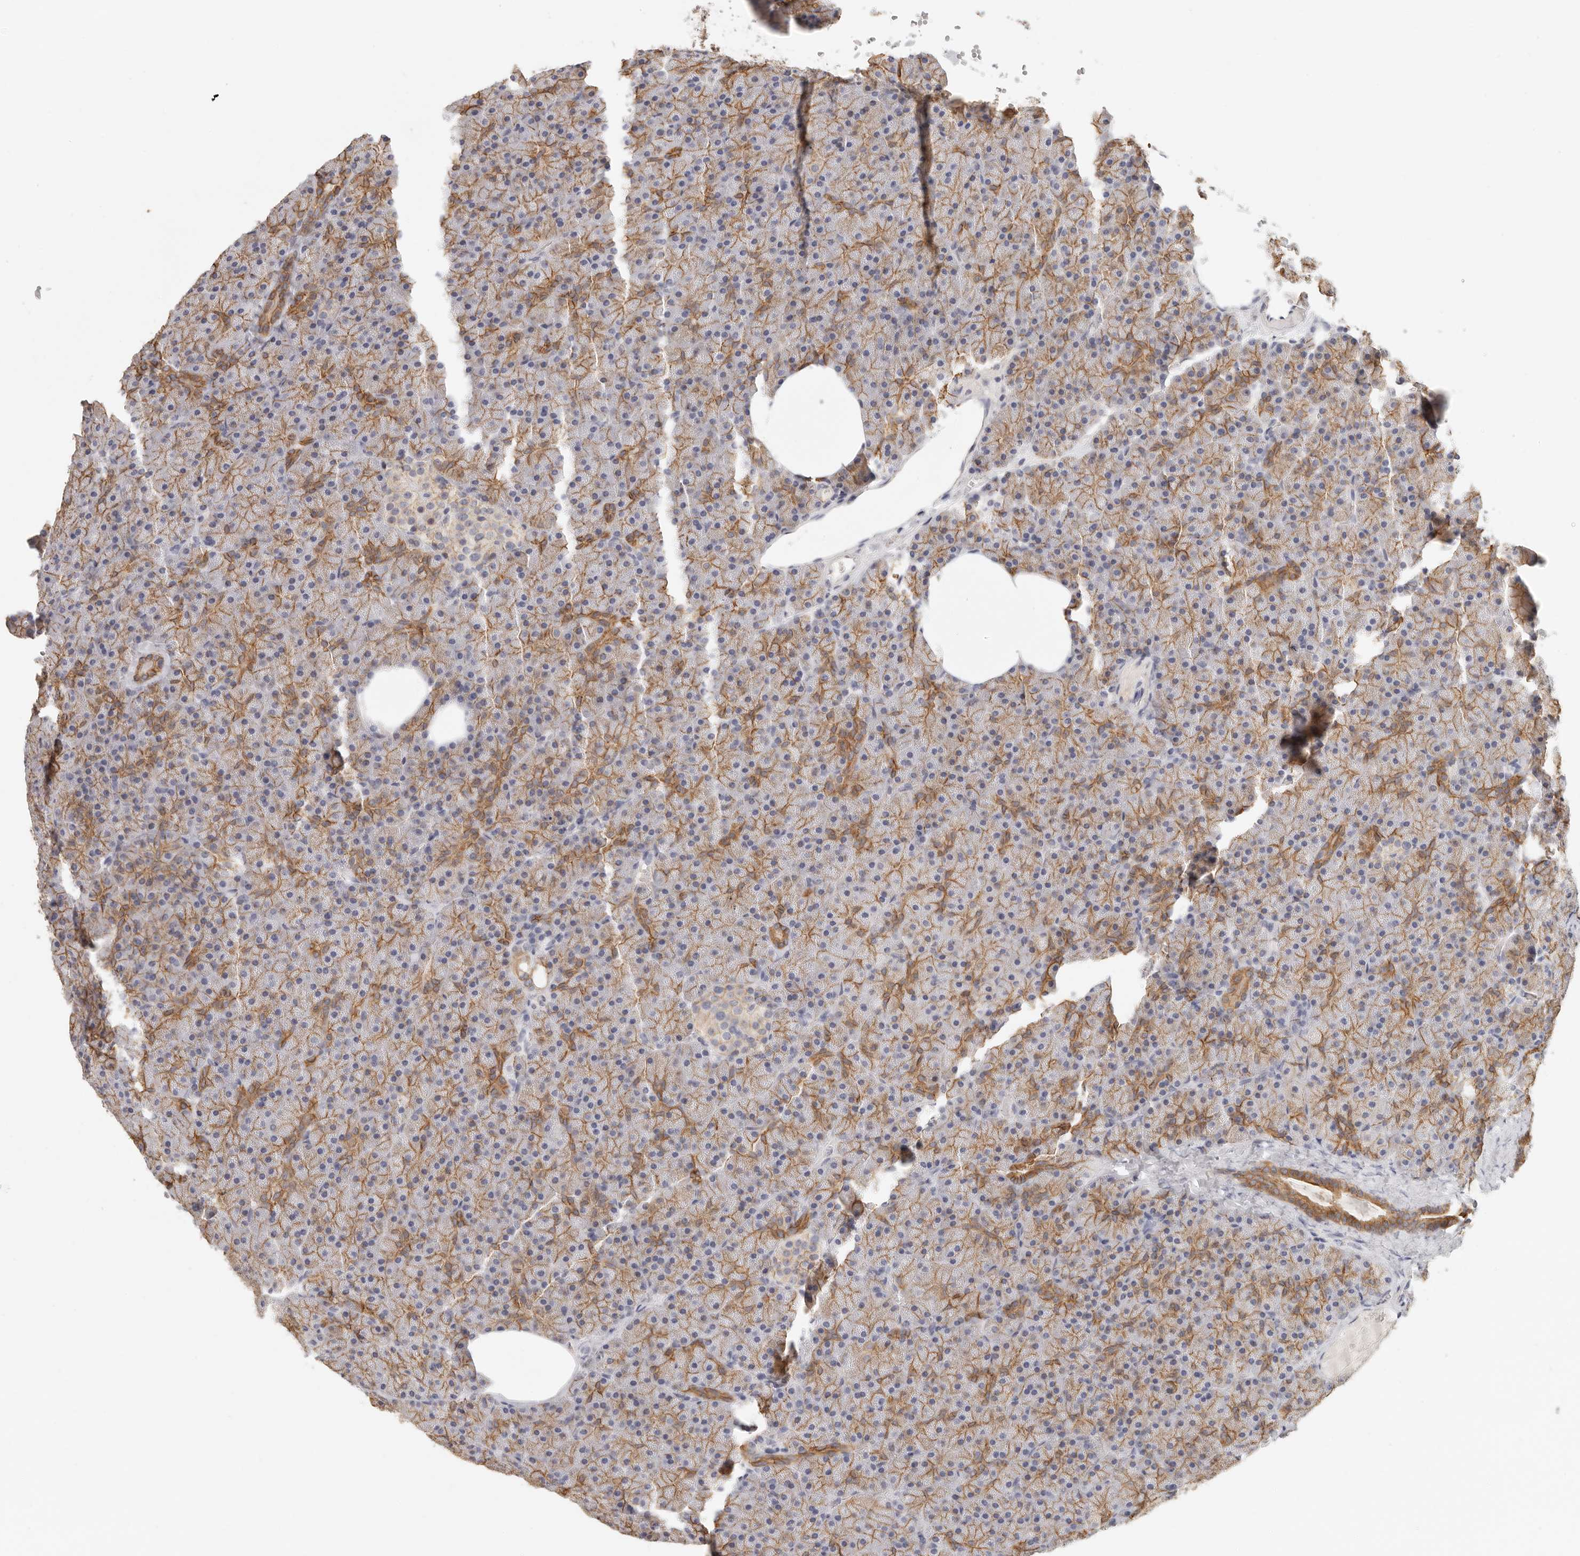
{"staining": {"intensity": "moderate", "quantity": ">75%", "location": "cytoplasmic/membranous"}, "tissue": "pancreas", "cell_type": "Exocrine glandular cells", "image_type": "normal", "snomed": [{"axis": "morphology", "description": "Normal tissue, NOS"}, {"axis": "morphology", "description": "Carcinoid, malignant, NOS"}, {"axis": "topography", "description": "Pancreas"}], "caption": "Immunohistochemistry (IHC) of normal human pancreas exhibits medium levels of moderate cytoplasmic/membranous positivity in approximately >75% of exocrine glandular cells. (IHC, brightfield microscopy, high magnification).", "gene": "ANXA9", "patient": {"sex": "female", "age": 35}}